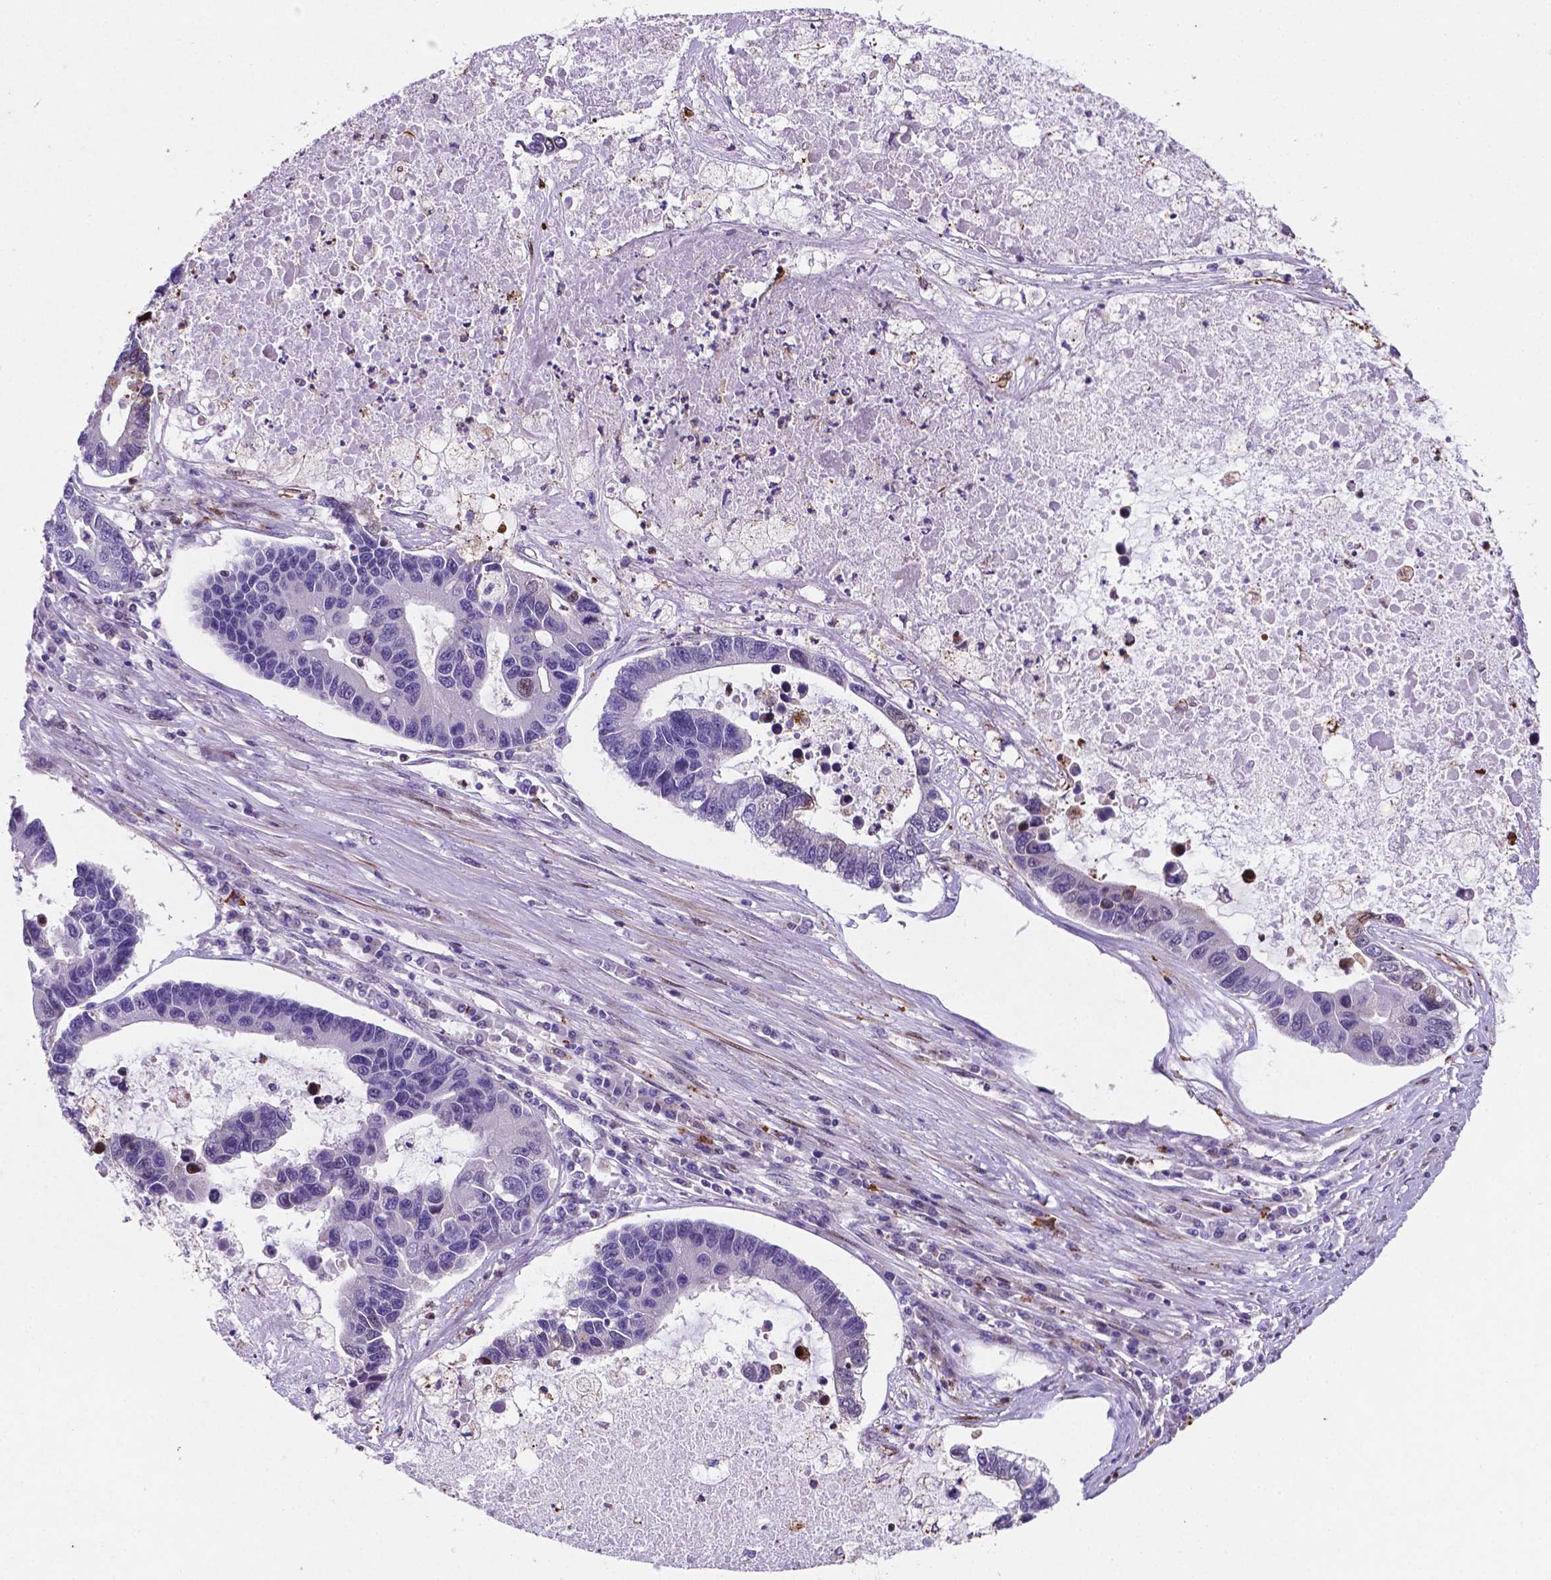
{"staining": {"intensity": "moderate", "quantity": "<25%", "location": "nuclear"}, "tissue": "lung cancer", "cell_type": "Tumor cells", "image_type": "cancer", "snomed": [{"axis": "morphology", "description": "Adenocarcinoma, NOS"}, {"axis": "topography", "description": "Bronchus"}, {"axis": "topography", "description": "Lung"}], "caption": "A brown stain labels moderate nuclear positivity of a protein in adenocarcinoma (lung) tumor cells.", "gene": "TM4SF20", "patient": {"sex": "female", "age": 51}}